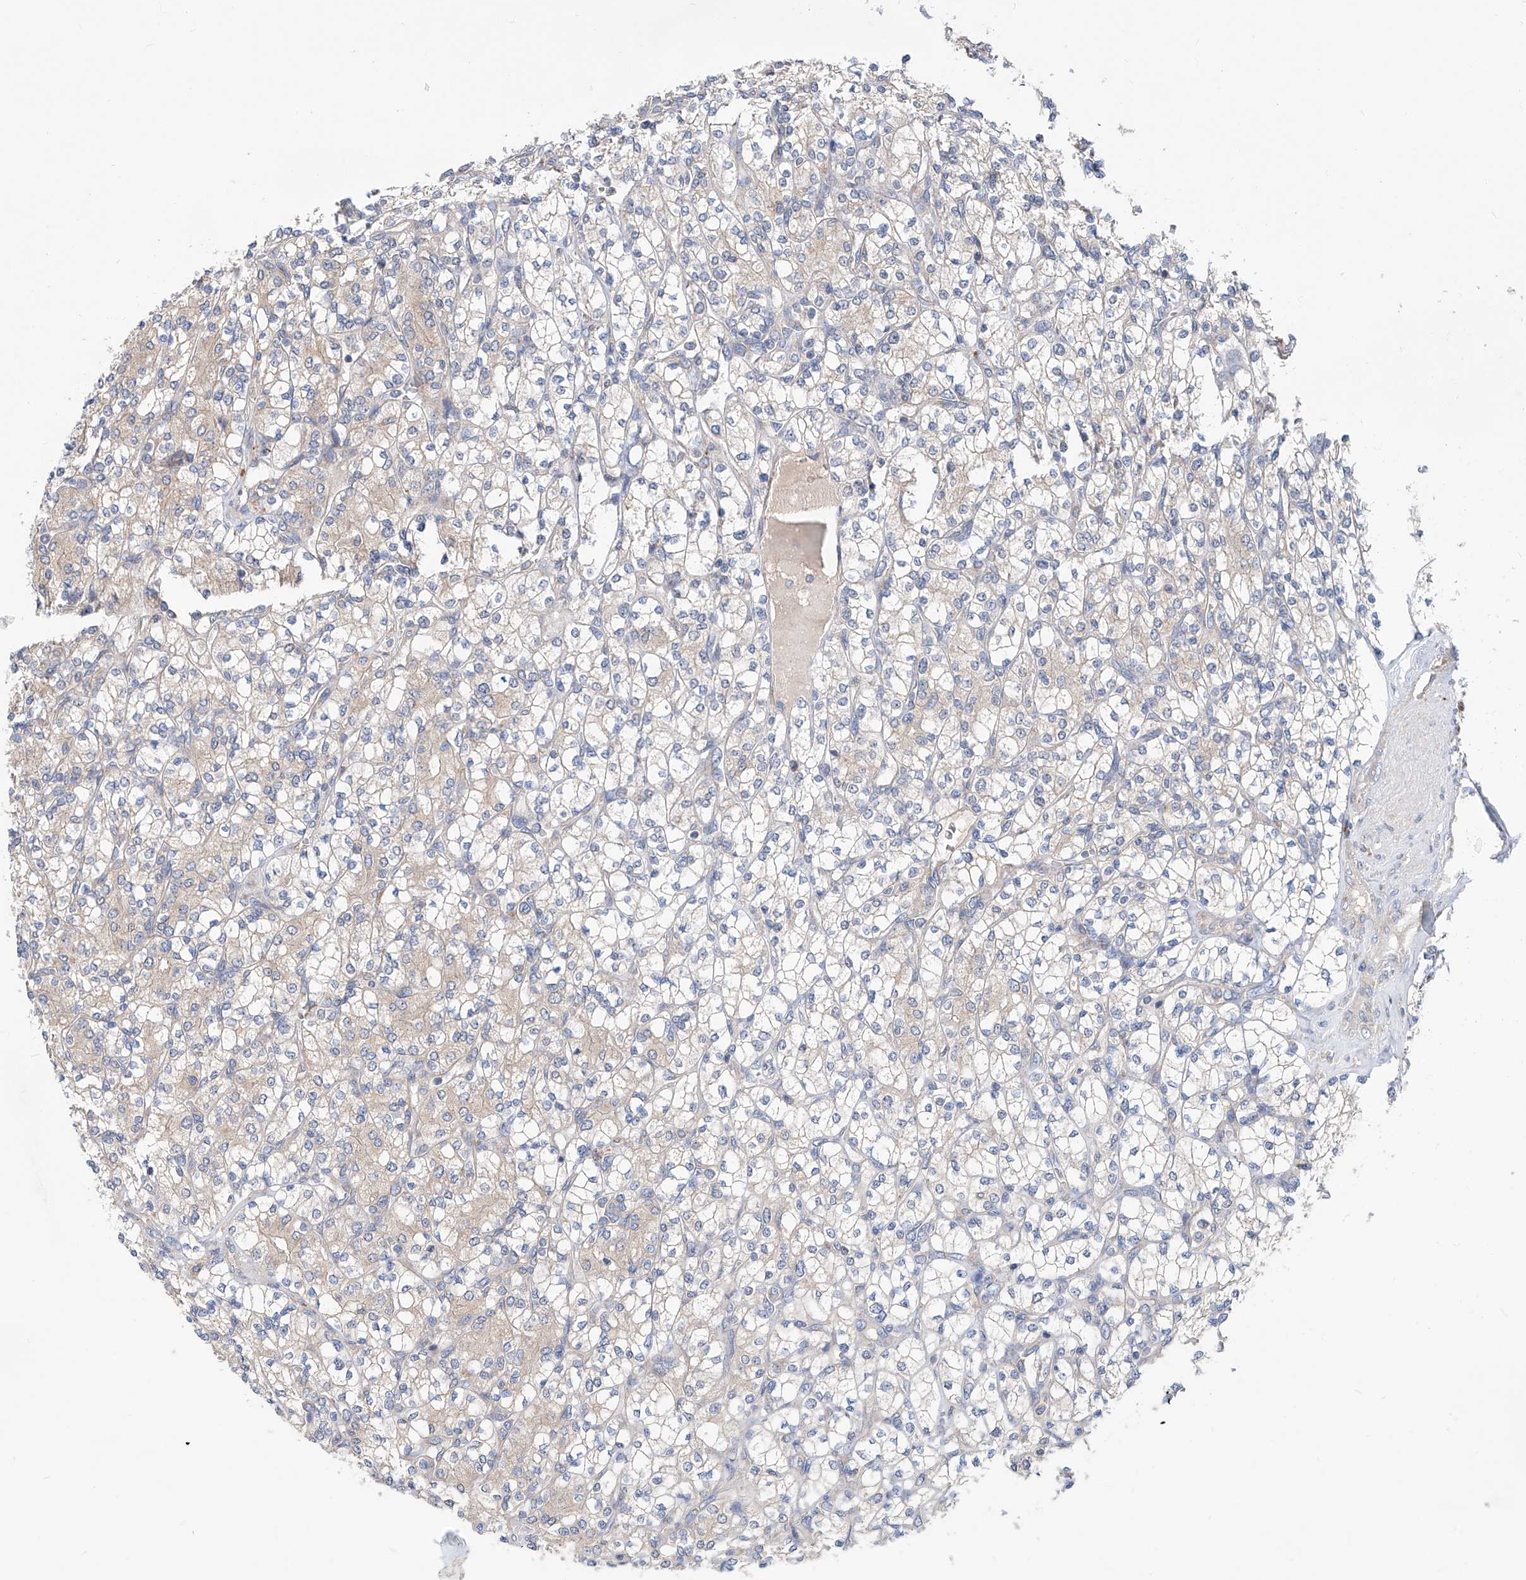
{"staining": {"intensity": "negative", "quantity": "none", "location": "none"}, "tissue": "renal cancer", "cell_type": "Tumor cells", "image_type": "cancer", "snomed": [{"axis": "morphology", "description": "Adenocarcinoma, NOS"}, {"axis": "topography", "description": "Kidney"}], "caption": "Renal adenocarcinoma stained for a protein using immunohistochemistry (IHC) exhibits no positivity tumor cells.", "gene": "SLC22A7", "patient": {"sex": "male", "age": 77}}